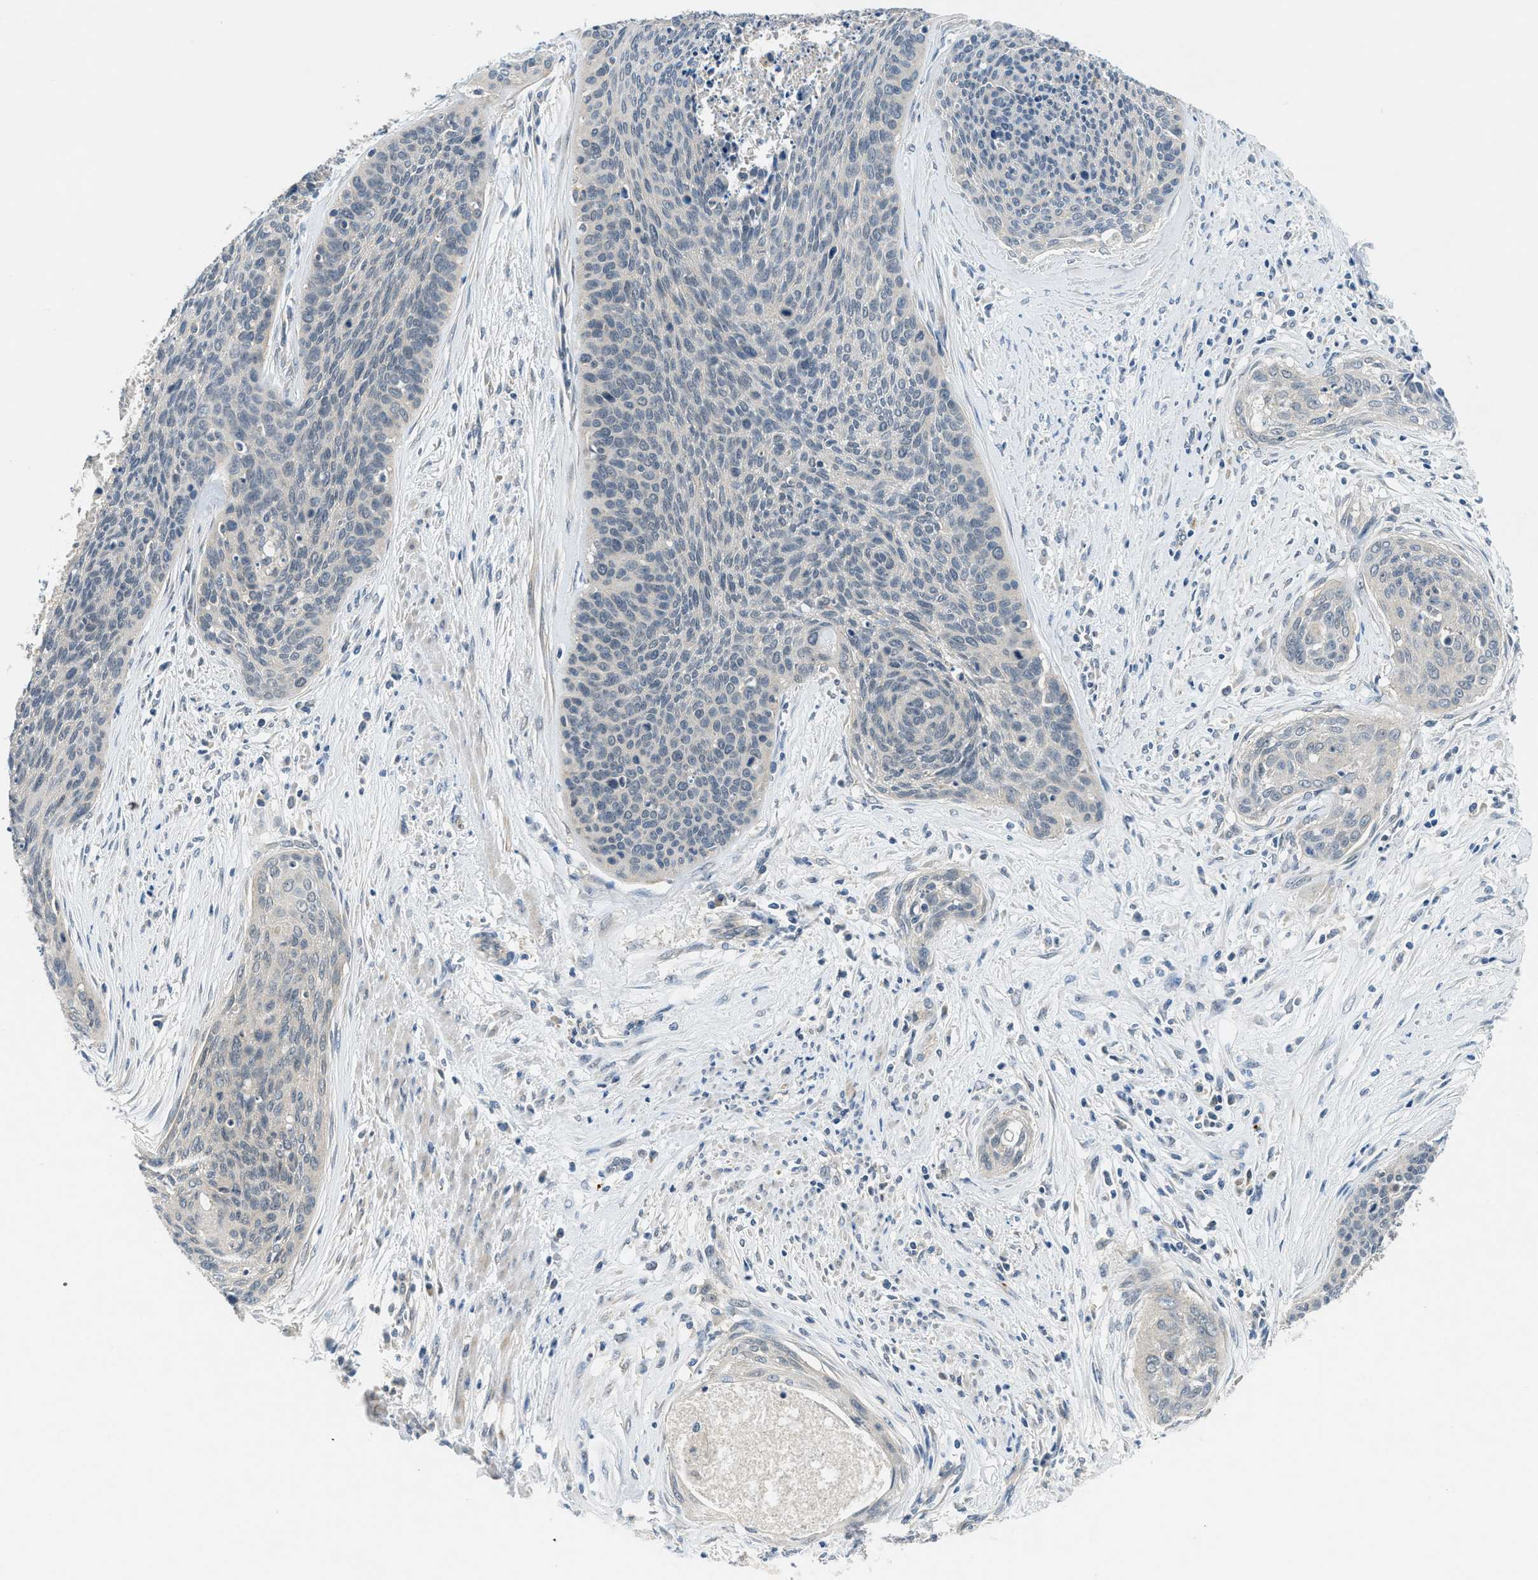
{"staining": {"intensity": "negative", "quantity": "none", "location": "none"}, "tissue": "cervical cancer", "cell_type": "Tumor cells", "image_type": "cancer", "snomed": [{"axis": "morphology", "description": "Squamous cell carcinoma, NOS"}, {"axis": "topography", "description": "Cervix"}], "caption": "There is no significant staining in tumor cells of cervical squamous cell carcinoma.", "gene": "PDE7A", "patient": {"sex": "female", "age": 55}}